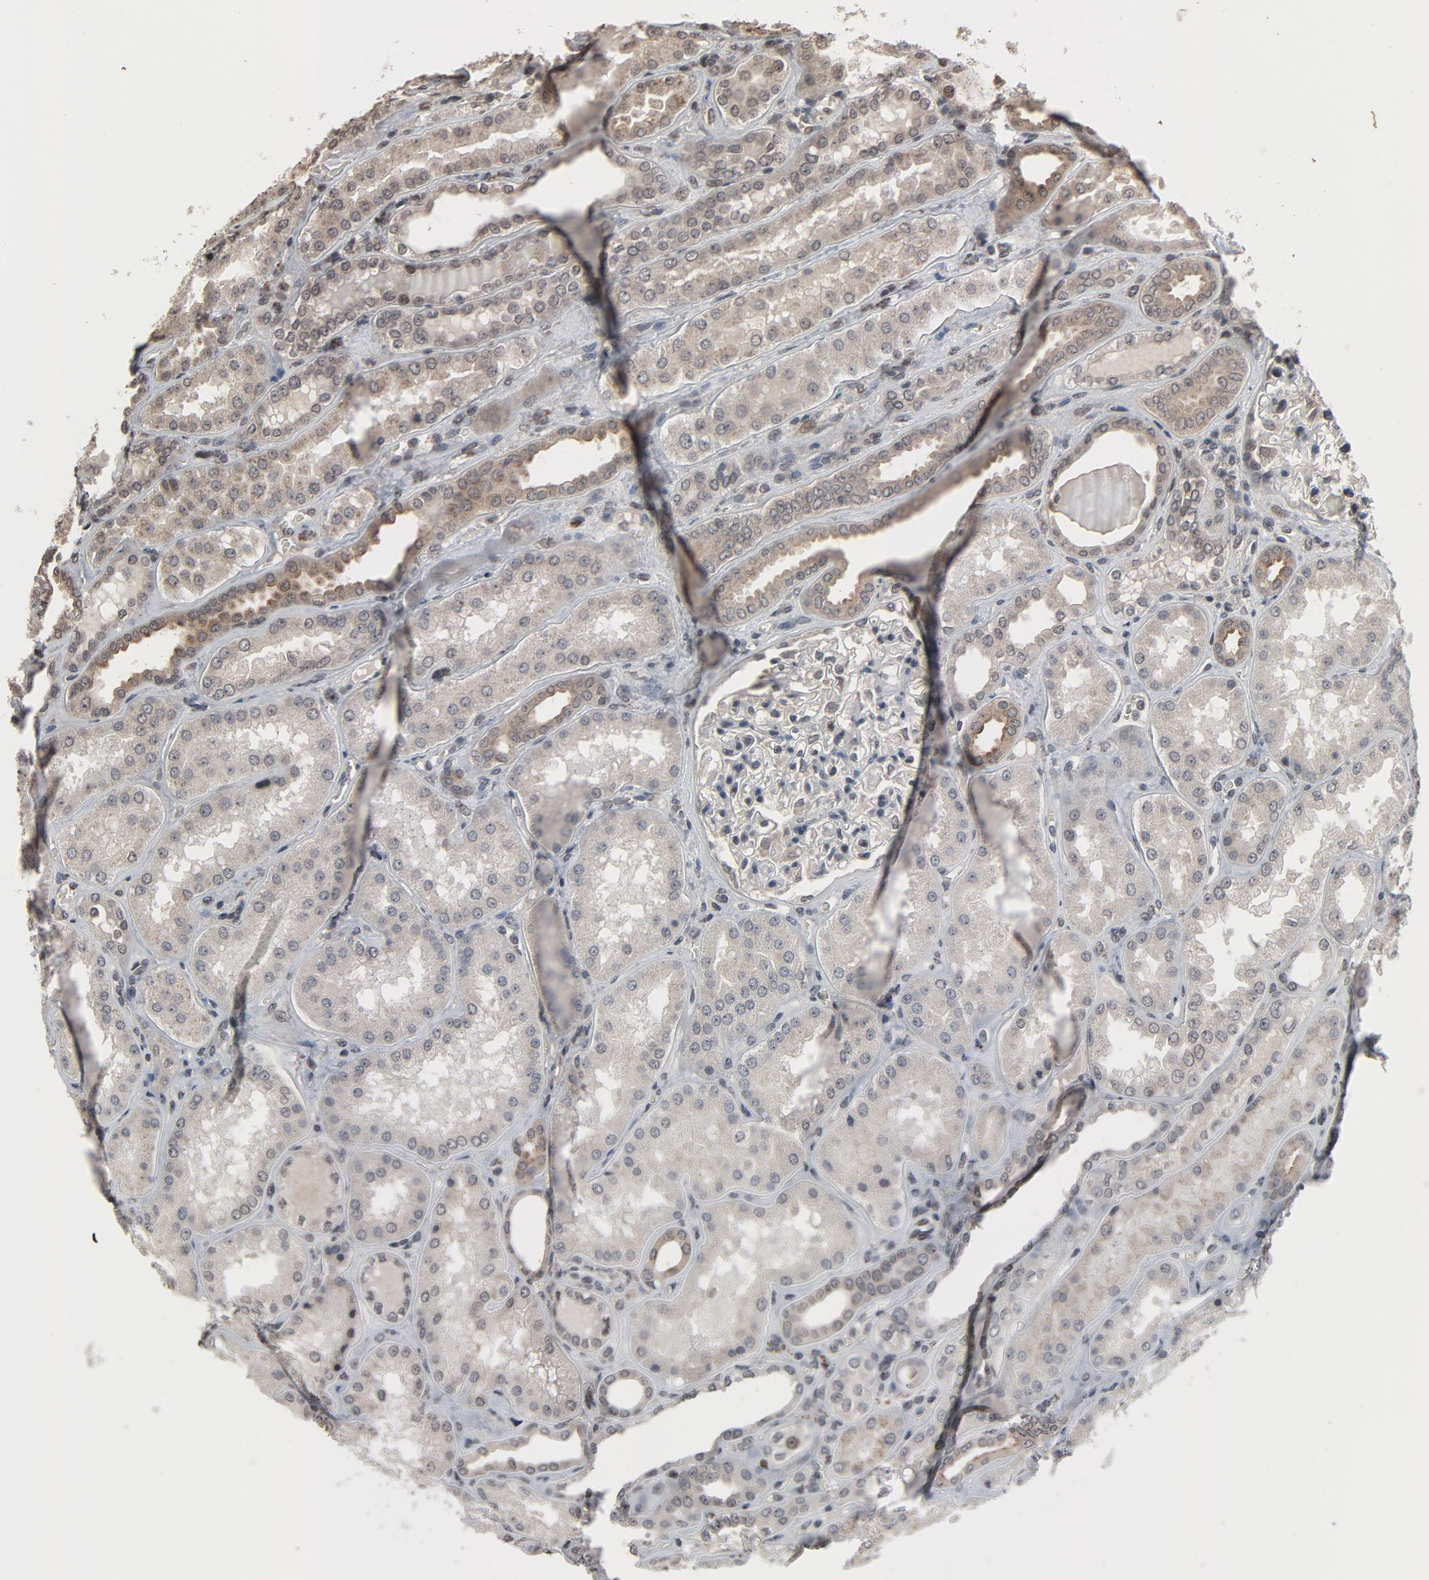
{"staining": {"intensity": "weak", "quantity": "25%-75%", "location": "nuclear"}, "tissue": "kidney", "cell_type": "Cells in glomeruli", "image_type": "normal", "snomed": [{"axis": "morphology", "description": "Normal tissue, NOS"}, {"axis": "topography", "description": "Kidney"}], "caption": "Kidney stained with immunohistochemistry reveals weak nuclear staining in about 25%-75% of cells in glomeruli. The staining was performed using DAB to visualize the protein expression in brown, while the nuclei were stained in blue with hematoxylin (Magnification: 20x).", "gene": "POM121", "patient": {"sex": "female", "age": 56}}